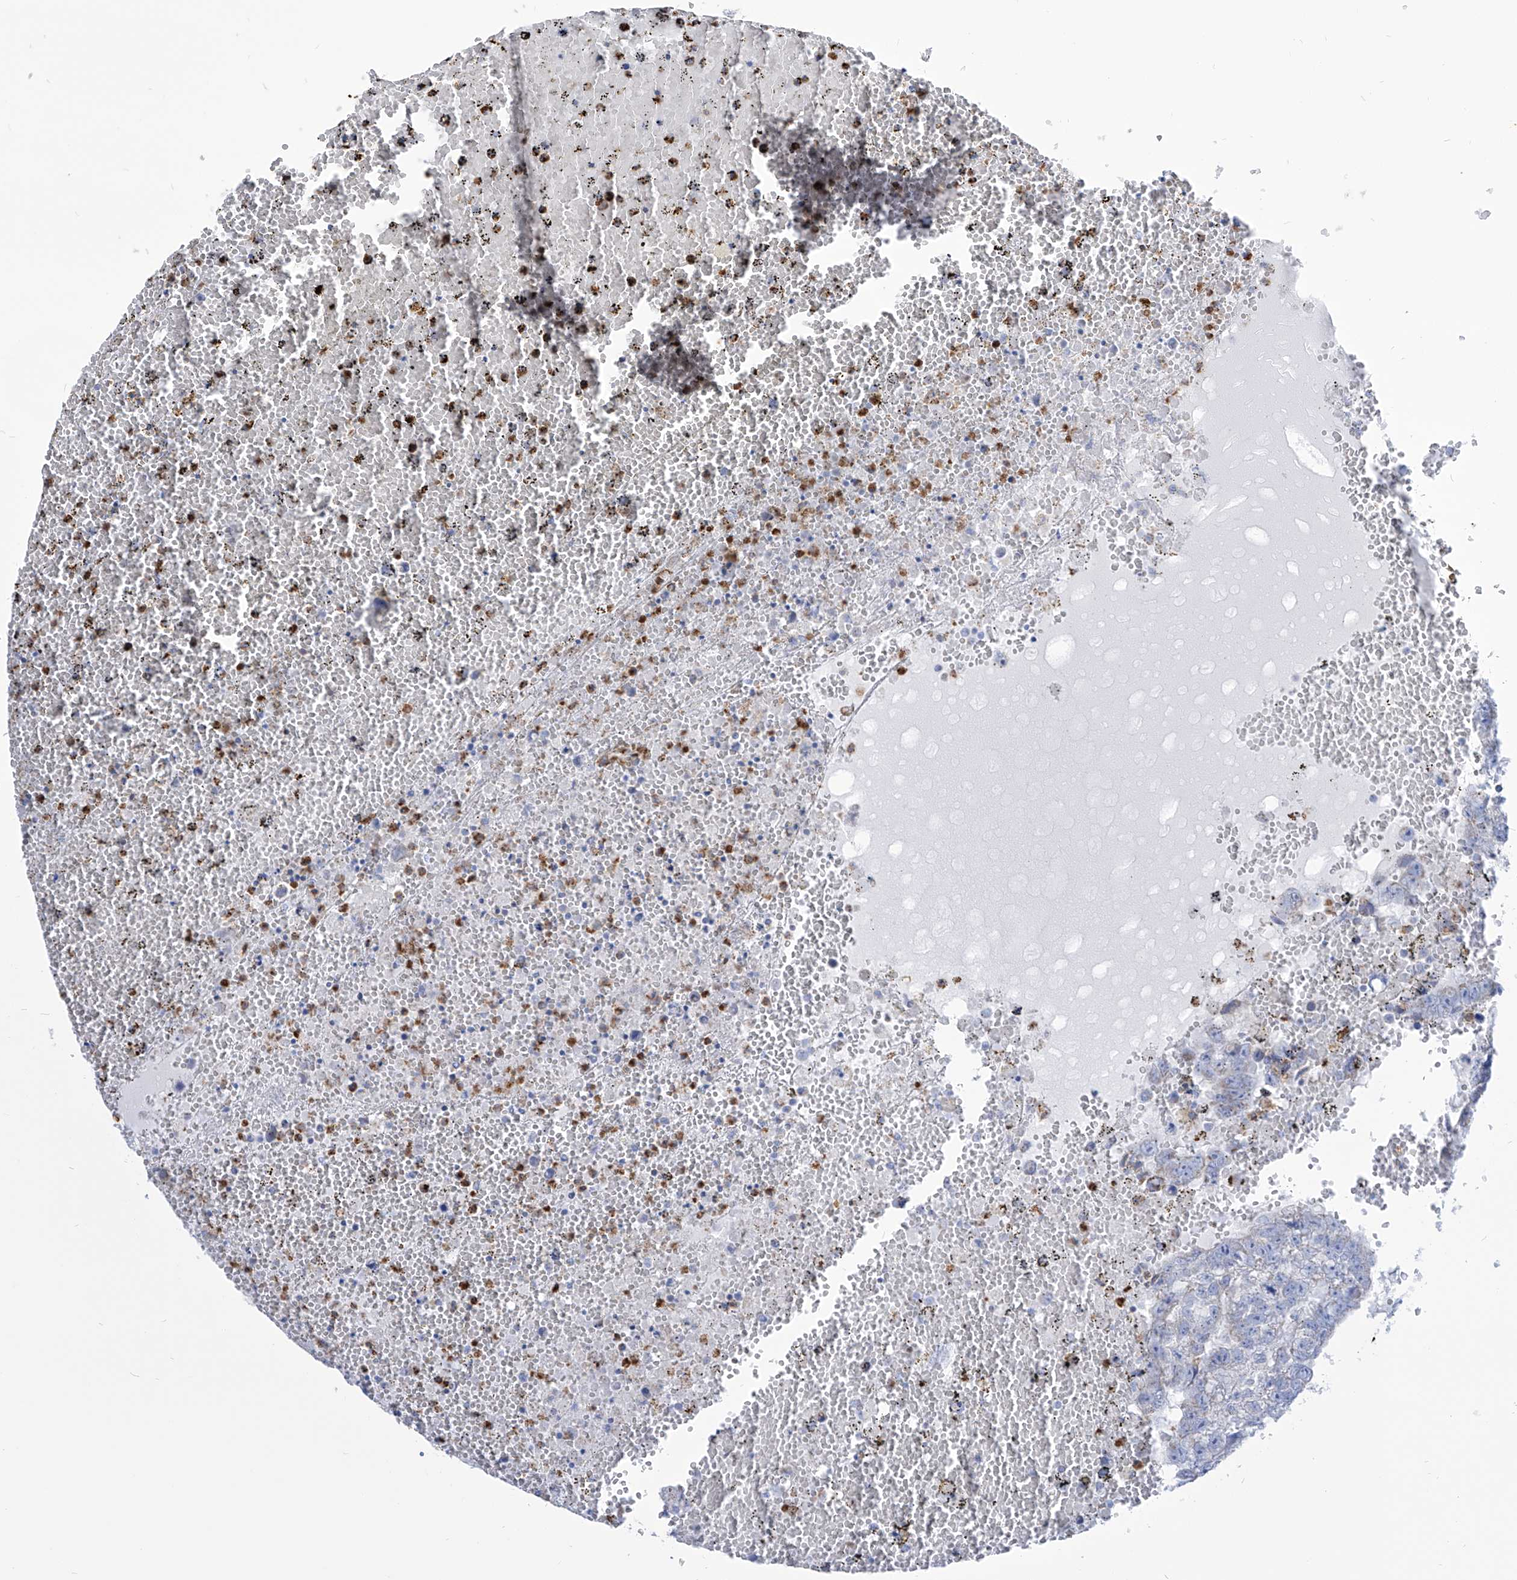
{"staining": {"intensity": "negative", "quantity": "none", "location": "none"}, "tissue": "testis cancer", "cell_type": "Tumor cells", "image_type": "cancer", "snomed": [{"axis": "morphology", "description": "Carcinoma, Embryonal, NOS"}, {"axis": "topography", "description": "Testis"}], "caption": "Photomicrograph shows no protein expression in tumor cells of testis cancer (embryonal carcinoma) tissue.", "gene": "COQ3", "patient": {"sex": "male", "age": 25}}